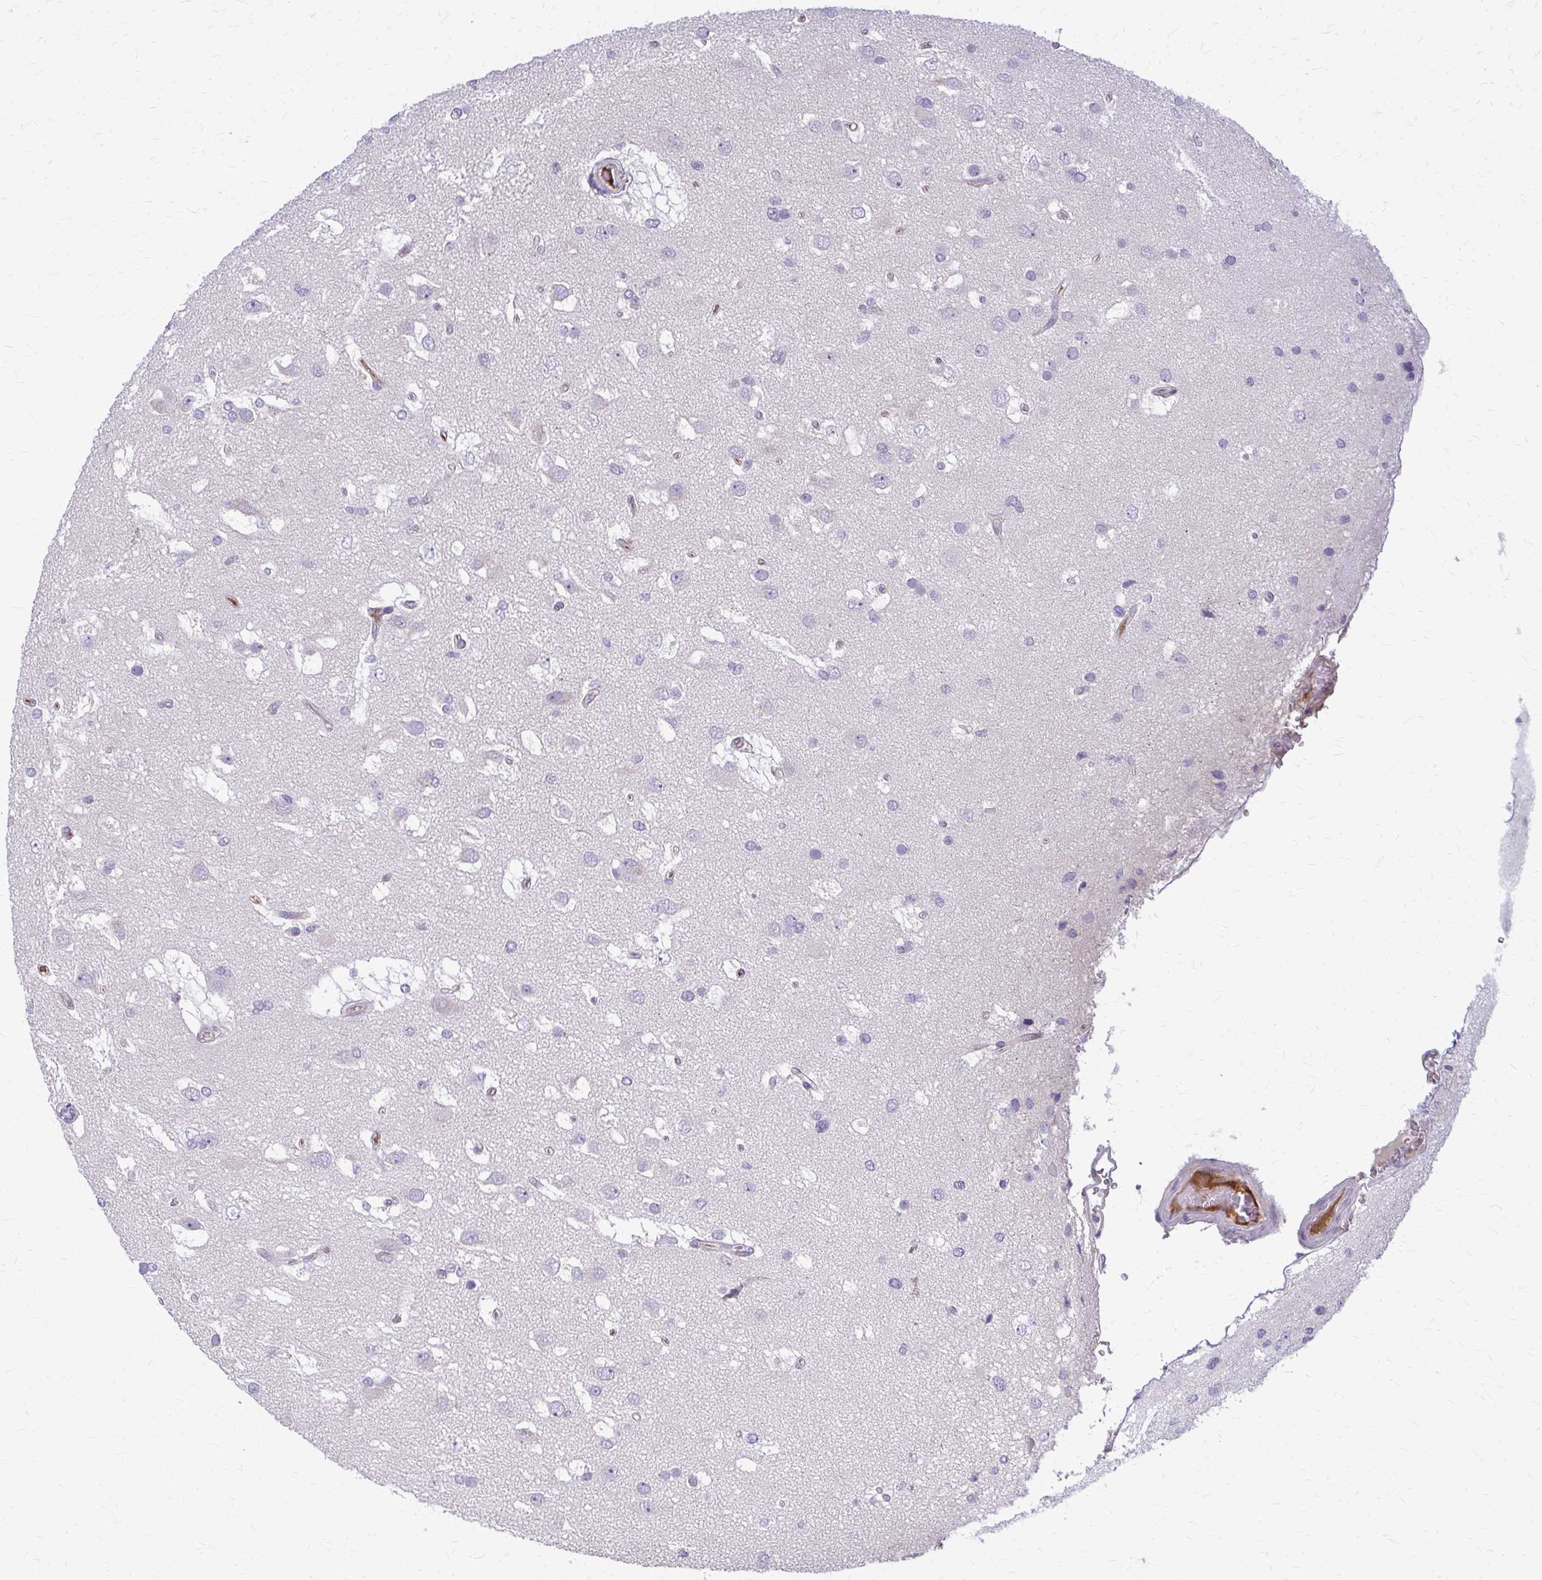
{"staining": {"intensity": "negative", "quantity": "none", "location": "none"}, "tissue": "glioma", "cell_type": "Tumor cells", "image_type": "cancer", "snomed": [{"axis": "morphology", "description": "Glioma, malignant, High grade"}, {"axis": "topography", "description": "Brain"}], "caption": "The photomicrograph shows no staining of tumor cells in glioma. The staining was performed using DAB to visualize the protein expression in brown, while the nuclei were stained in blue with hematoxylin (Magnification: 20x).", "gene": "MCRIP2", "patient": {"sex": "male", "age": 53}}